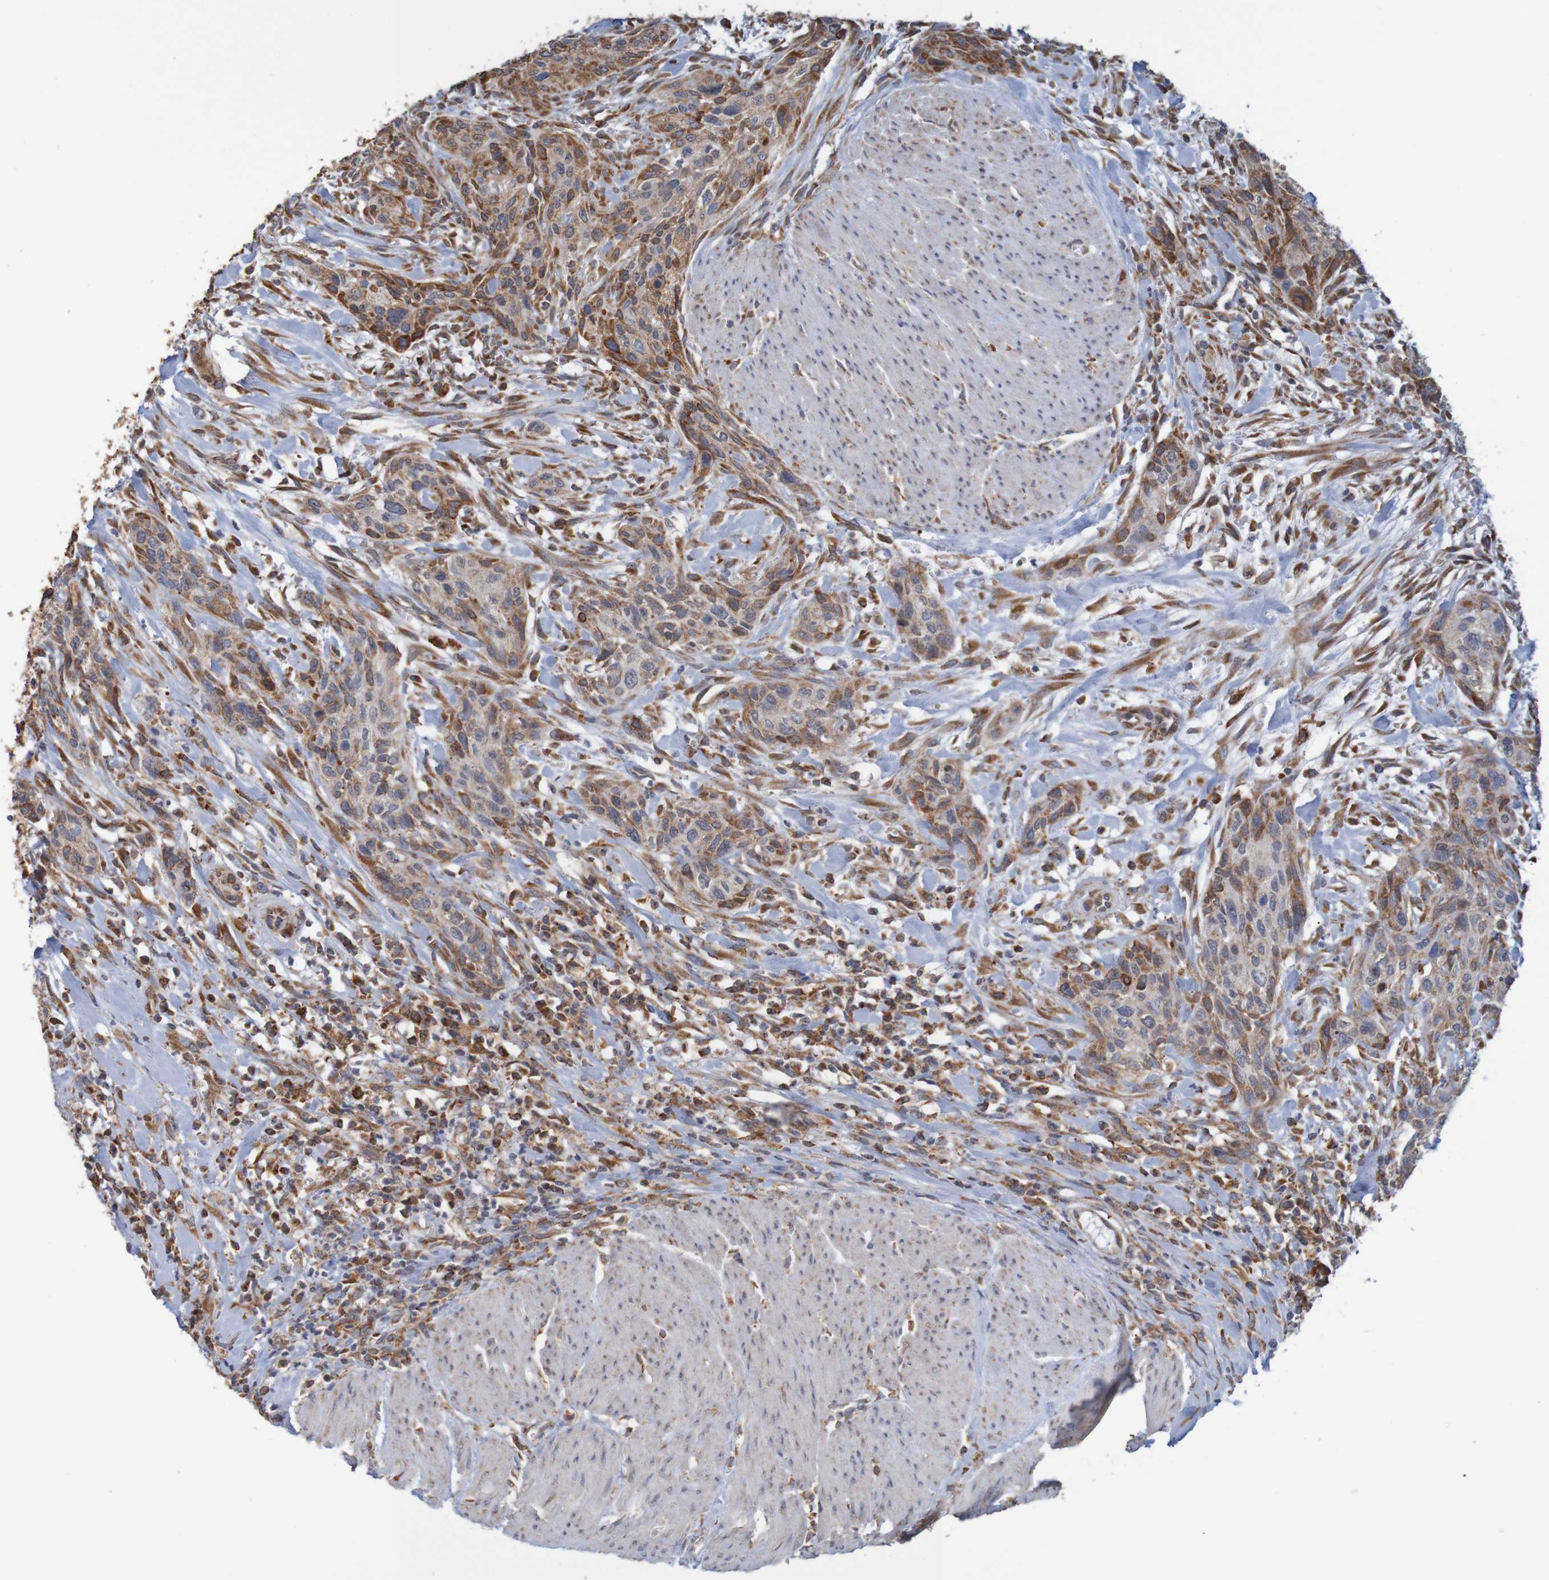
{"staining": {"intensity": "moderate", "quantity": ">75%", "location": "cytoplasmic/membranous"}, "tissue": "urothelial cancer", "cell_type": "Tumor cells", "image_type": "cancer", "snomed": [{"axis": "morphology", "description": "Urothelial carcinoma, High grade"}, {"axis": "topography", "description": "Urinary bladder"}], "caption": "About >75% of tumor cells in high-grade urothelial carcinoma reveal moderate cytoplasmic/membranous protein staining as visualized by brown immunohistochemical staining.", "gene": "PDIA3", "patient": {"sex": "male", "age": 35}}